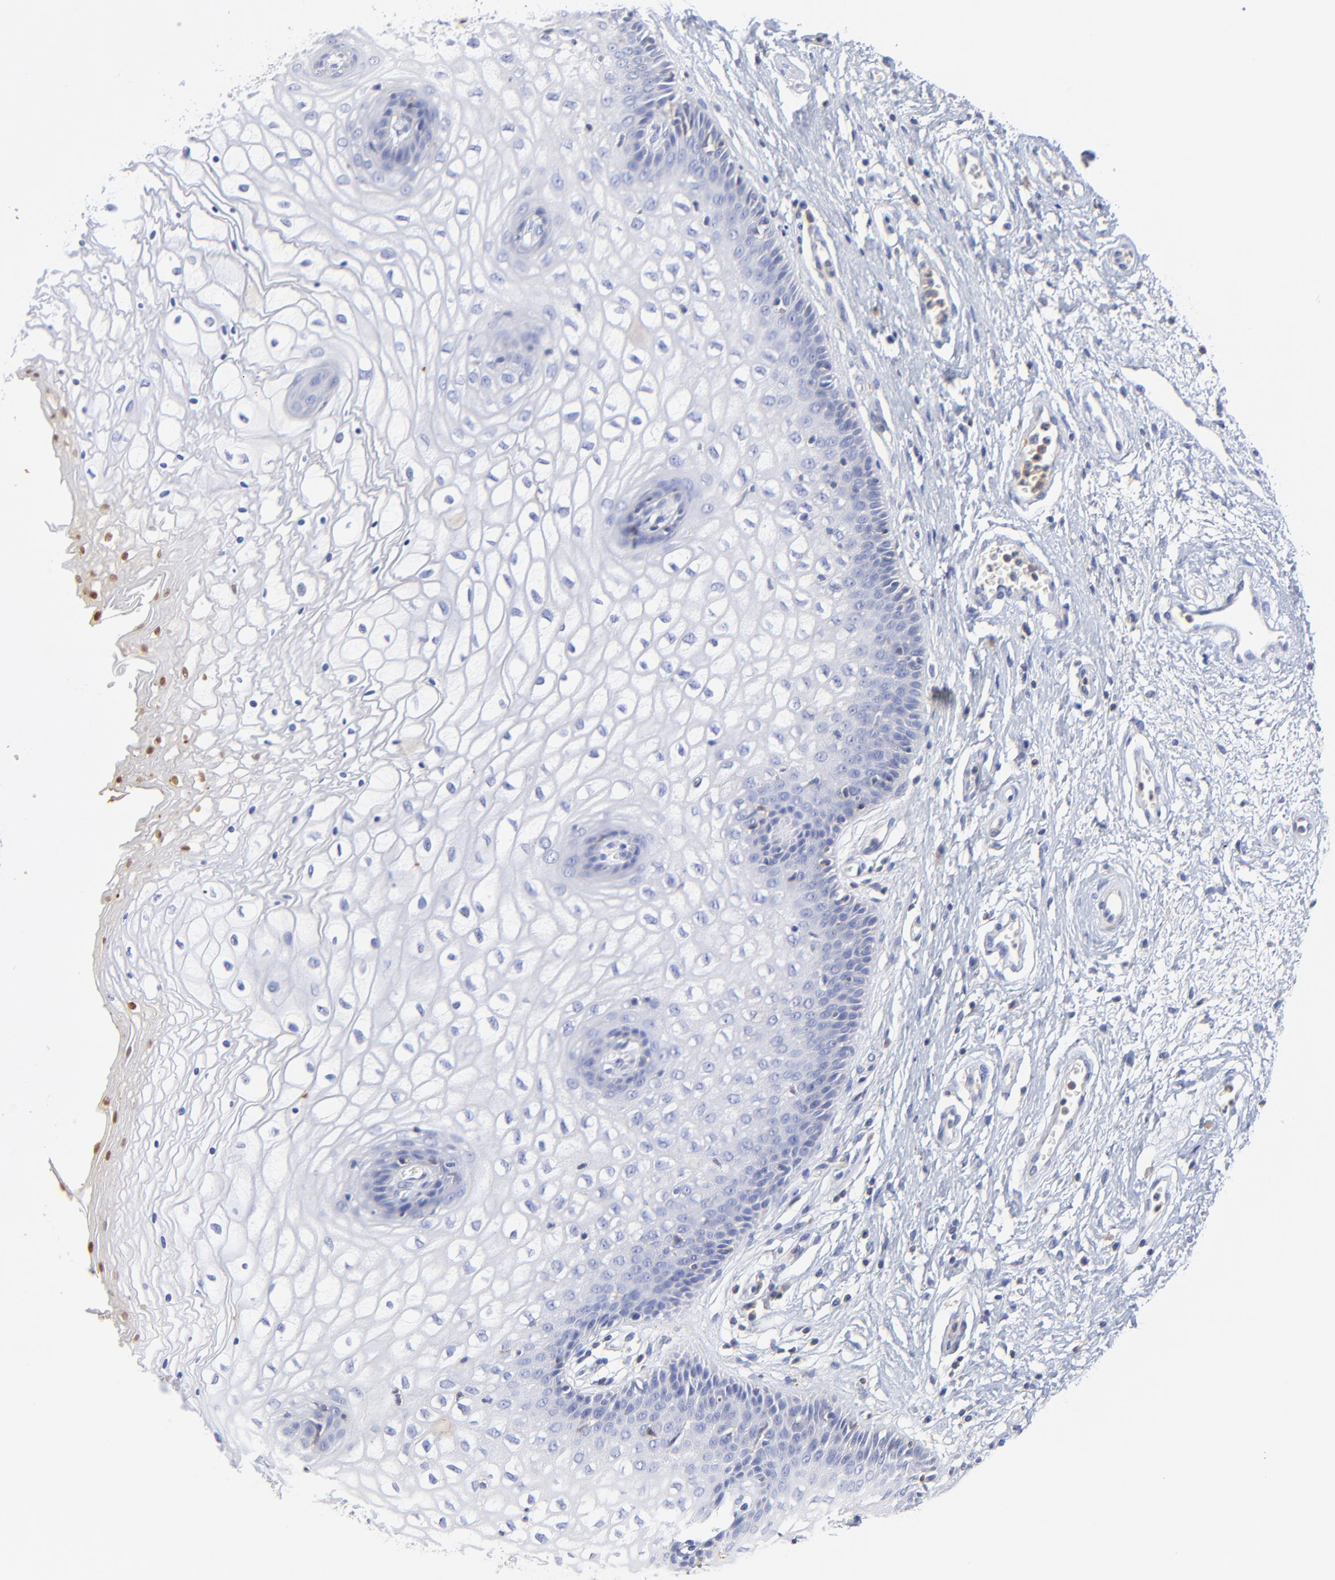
{"staining": {"intensity": "negative", "quantity": "none", "location": "none"}, "tissue": "vagina", "cell_type": "Squamous epithelial cells", "image_type": "normal", "snomed": [{"axis": "morphology", "description": "Normal tissue, NOS"}, {"axis": "topography", "description": "Vagina"}], "caption": "Unremarkable vagina was stained to show a protein in brown. There is no significant staining in squamous epithelial cells. The staining was performed using DAB to visualize the protein expression in brown, while the nuclei were stained in blue with hematoxylin (Magnification: 20x).", "gene": "MDGA2", "patient": {"sex": "female", "age": 34}}